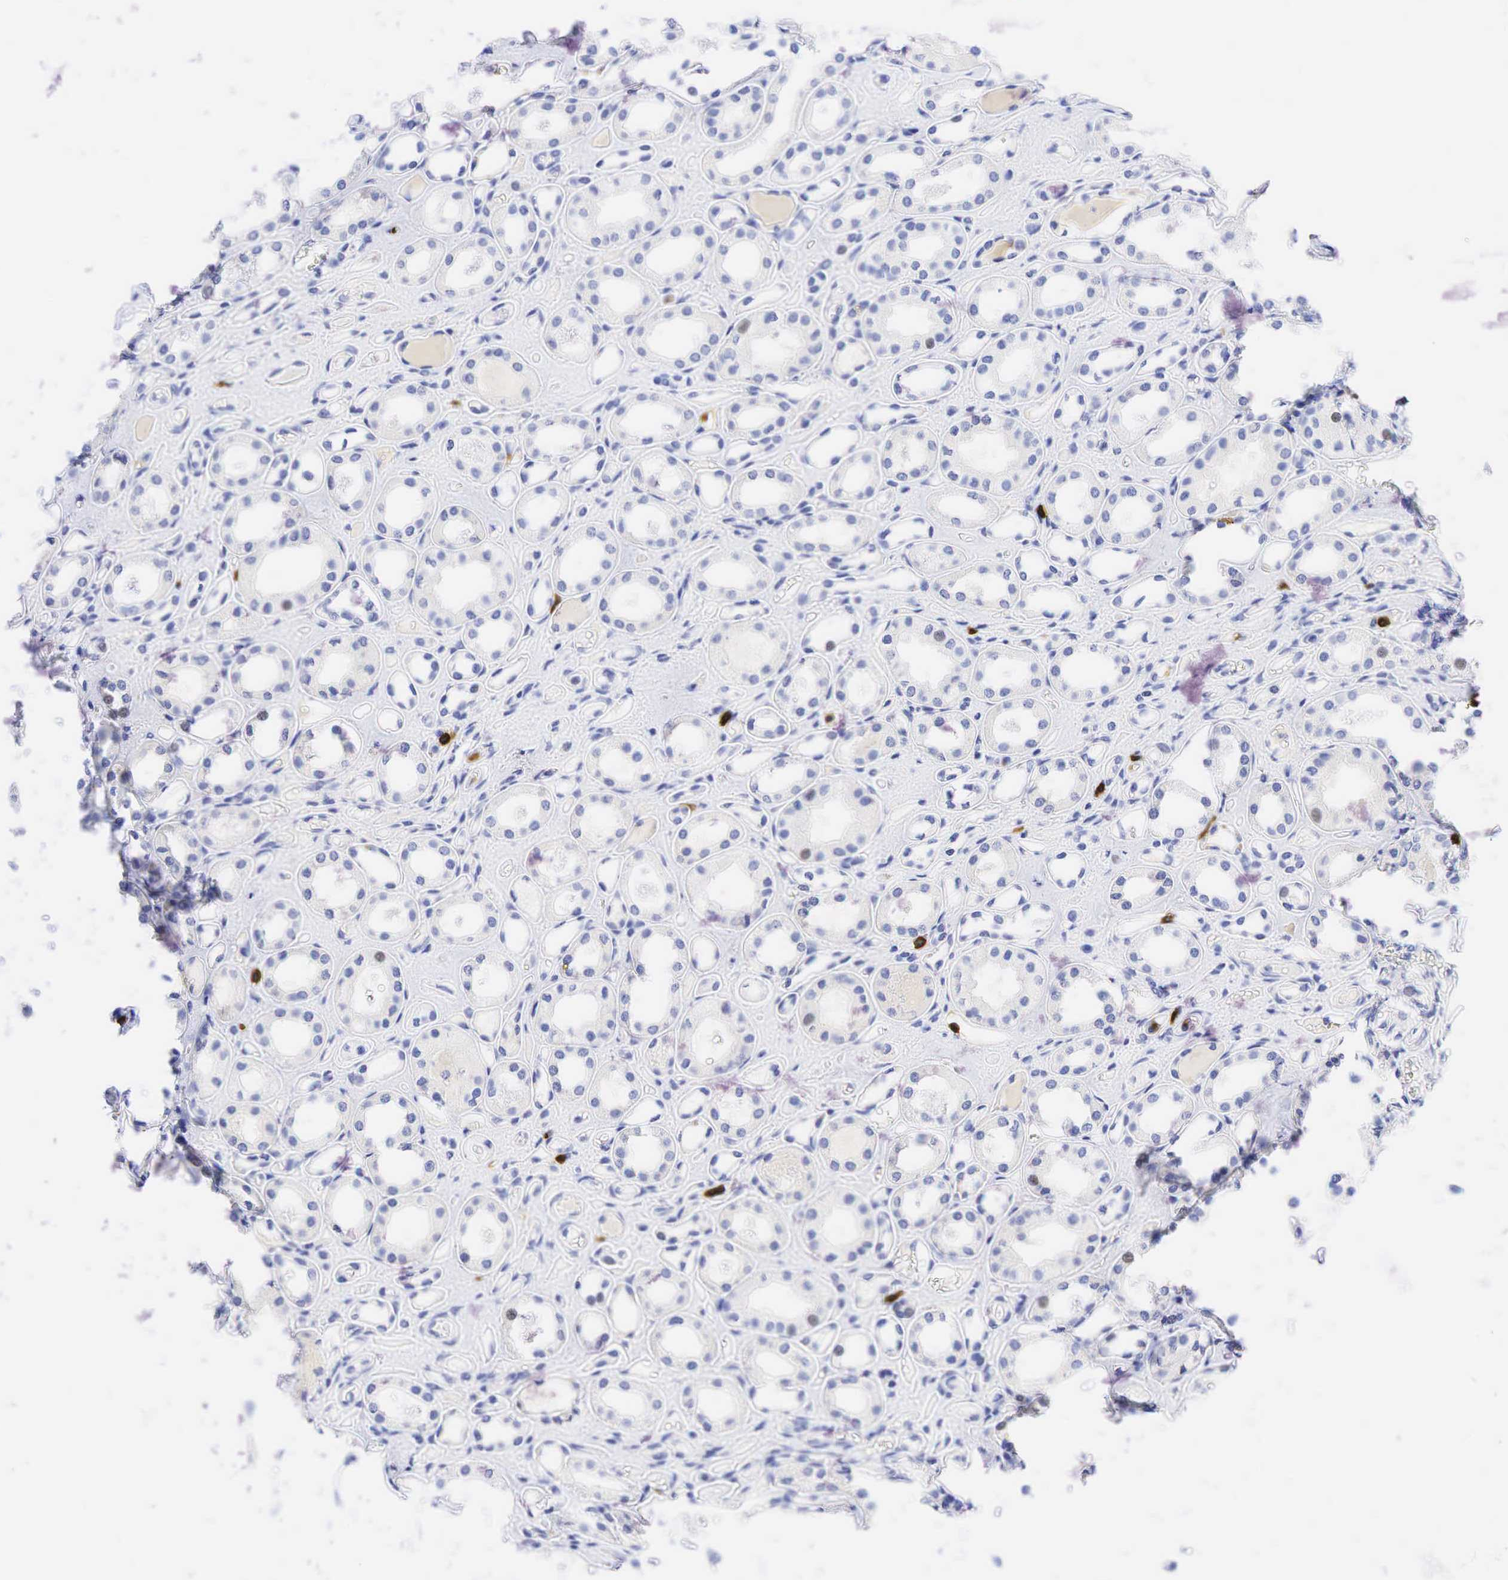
{"staining": {"intensity": "negative", "quantity": "none", "location": "none"}, "tissue": "kidney", "cell_type": "Cells in glomeruli", "image_type": "normal", "snomed": [{"axis": "morphology", "description": "Normal tissue, NOS"}, {"axis": "topography", "description": "Kidney"}], "caption": "High power microscopy image of an immunohistochemistry (IHC) histopathology image of benign kidney, revealing no significant expression in cells in glomeruli. (Brightfield microscopy of DAB (3,3'-diaminobenzidine) immunohistochemistry at high magnification).", "gene": "CD8A", "patient": {"sex": "male", "age": 61}}